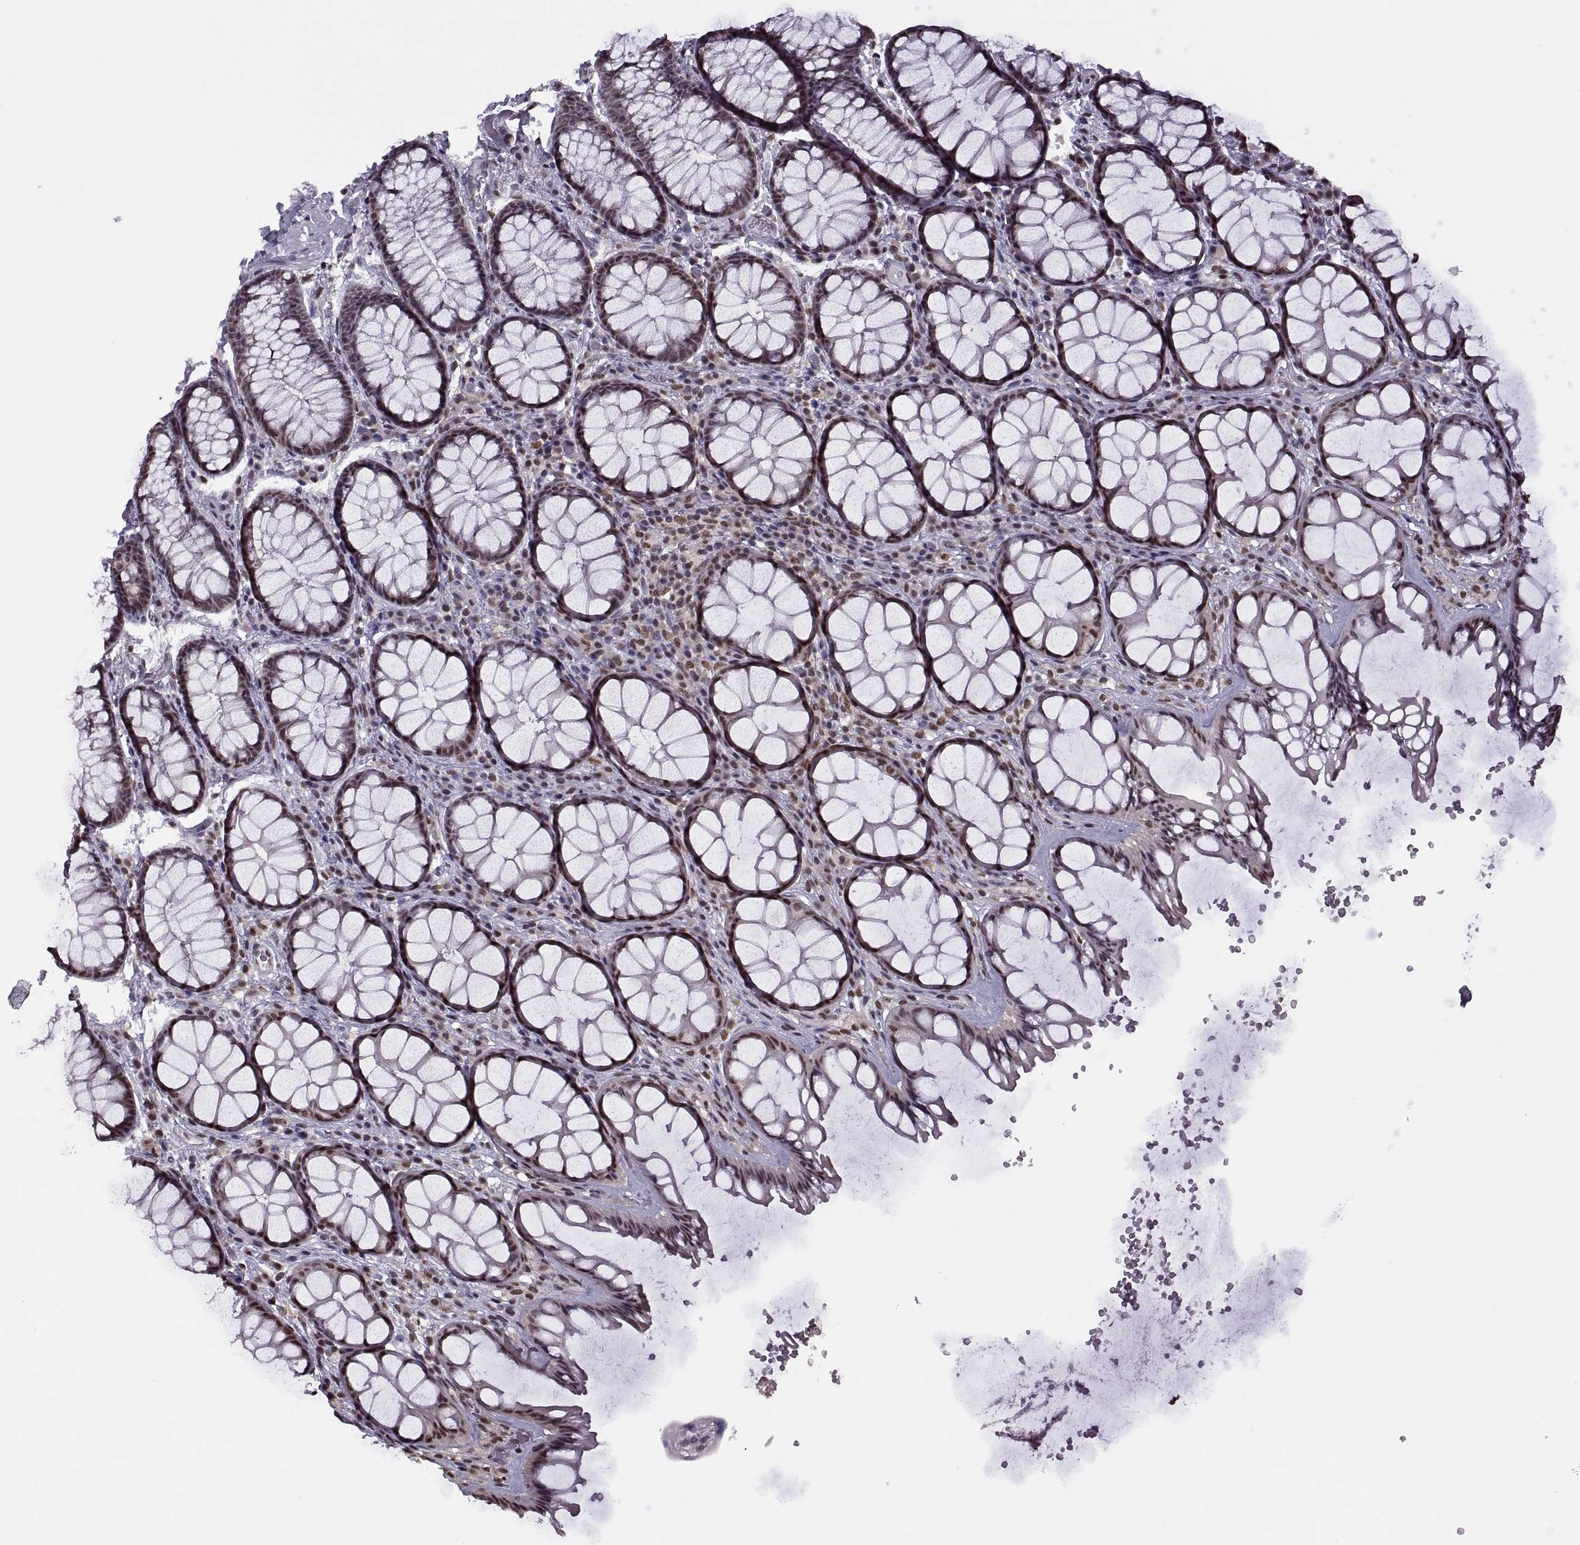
{"staining": {"intensity": "moderate", "quantity": "<25%", "location": "nuclear"}, "tissue": "rectum", "cell_type": "Glandular cells", "image_type": "normal", "snomed": [{"axis": "morphology", "description": "Normal tissue, NOS"}, {"axis": "topography", "description": "Rectum"}], "caption": "Protein staining of unremarkable rectum reveals moderate nuclear positivity in approximately <25% of glandular cells. The staining was performed using DAB, with brown indicating positive protein expression. Nuclei are stained blue with hematoxylin.", "gene": "INTS3", "patient": {"sex": "female", "age": 62}}